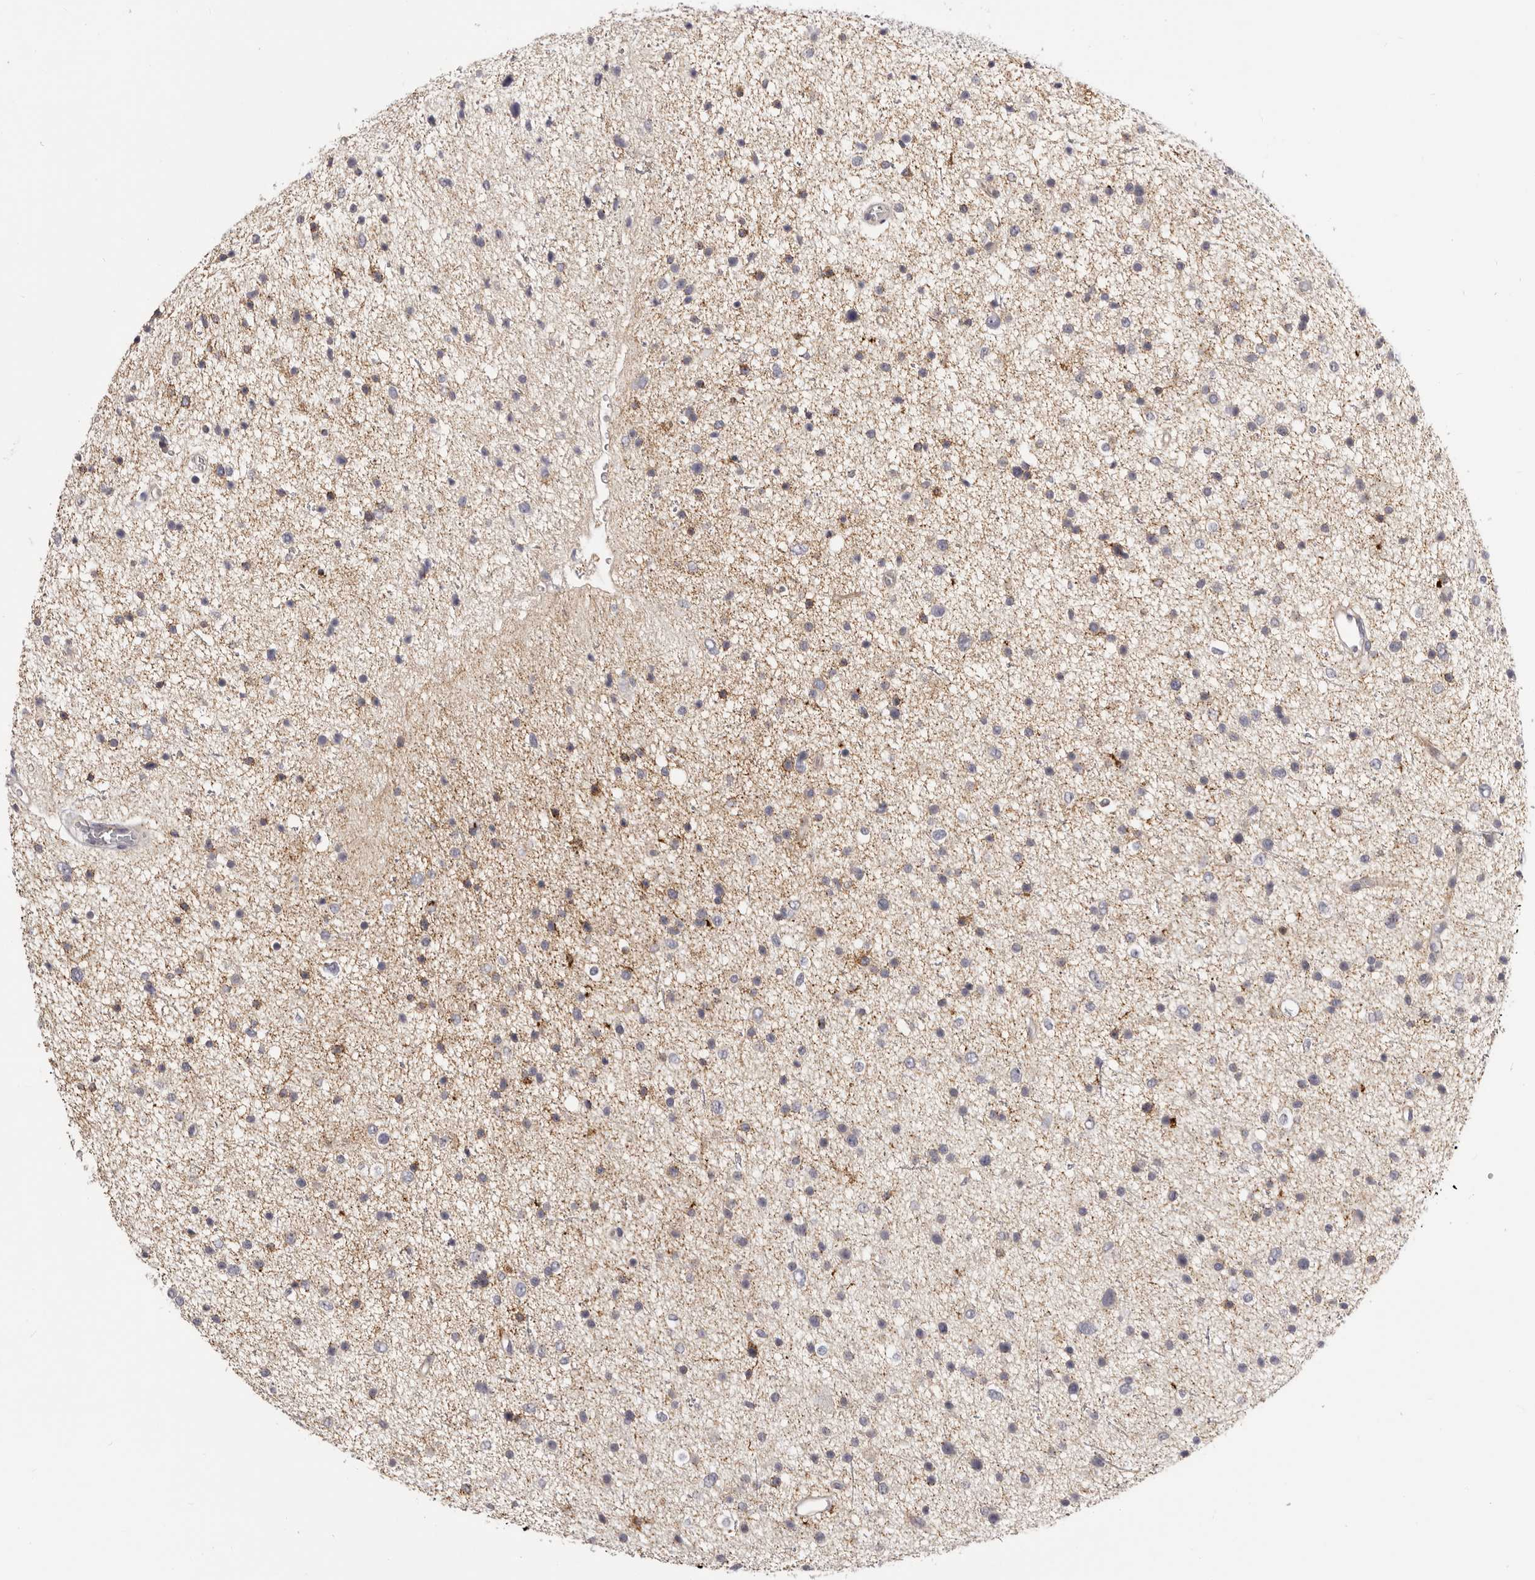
{"staining": {"intensity": "moderate", "quantity": "<25%", "location": "cytoplasmic/membranous"}, "tissue": "glioma", "cell_type": "Tumor cells", "image_type": "cancer", "snomed": [{"axis": "morphology", "description": "Glioma, malignant, Low grade"}, {"axis": "topography", "description": "Brain"}], "caption": "Moderate cytoplasmic/membranous protein expression is seen in approximately <25% of tumor cells in low-grade glioma (malignant).", "gene": "OTUD3", "patient": {"sex": "female", "age": 37}}